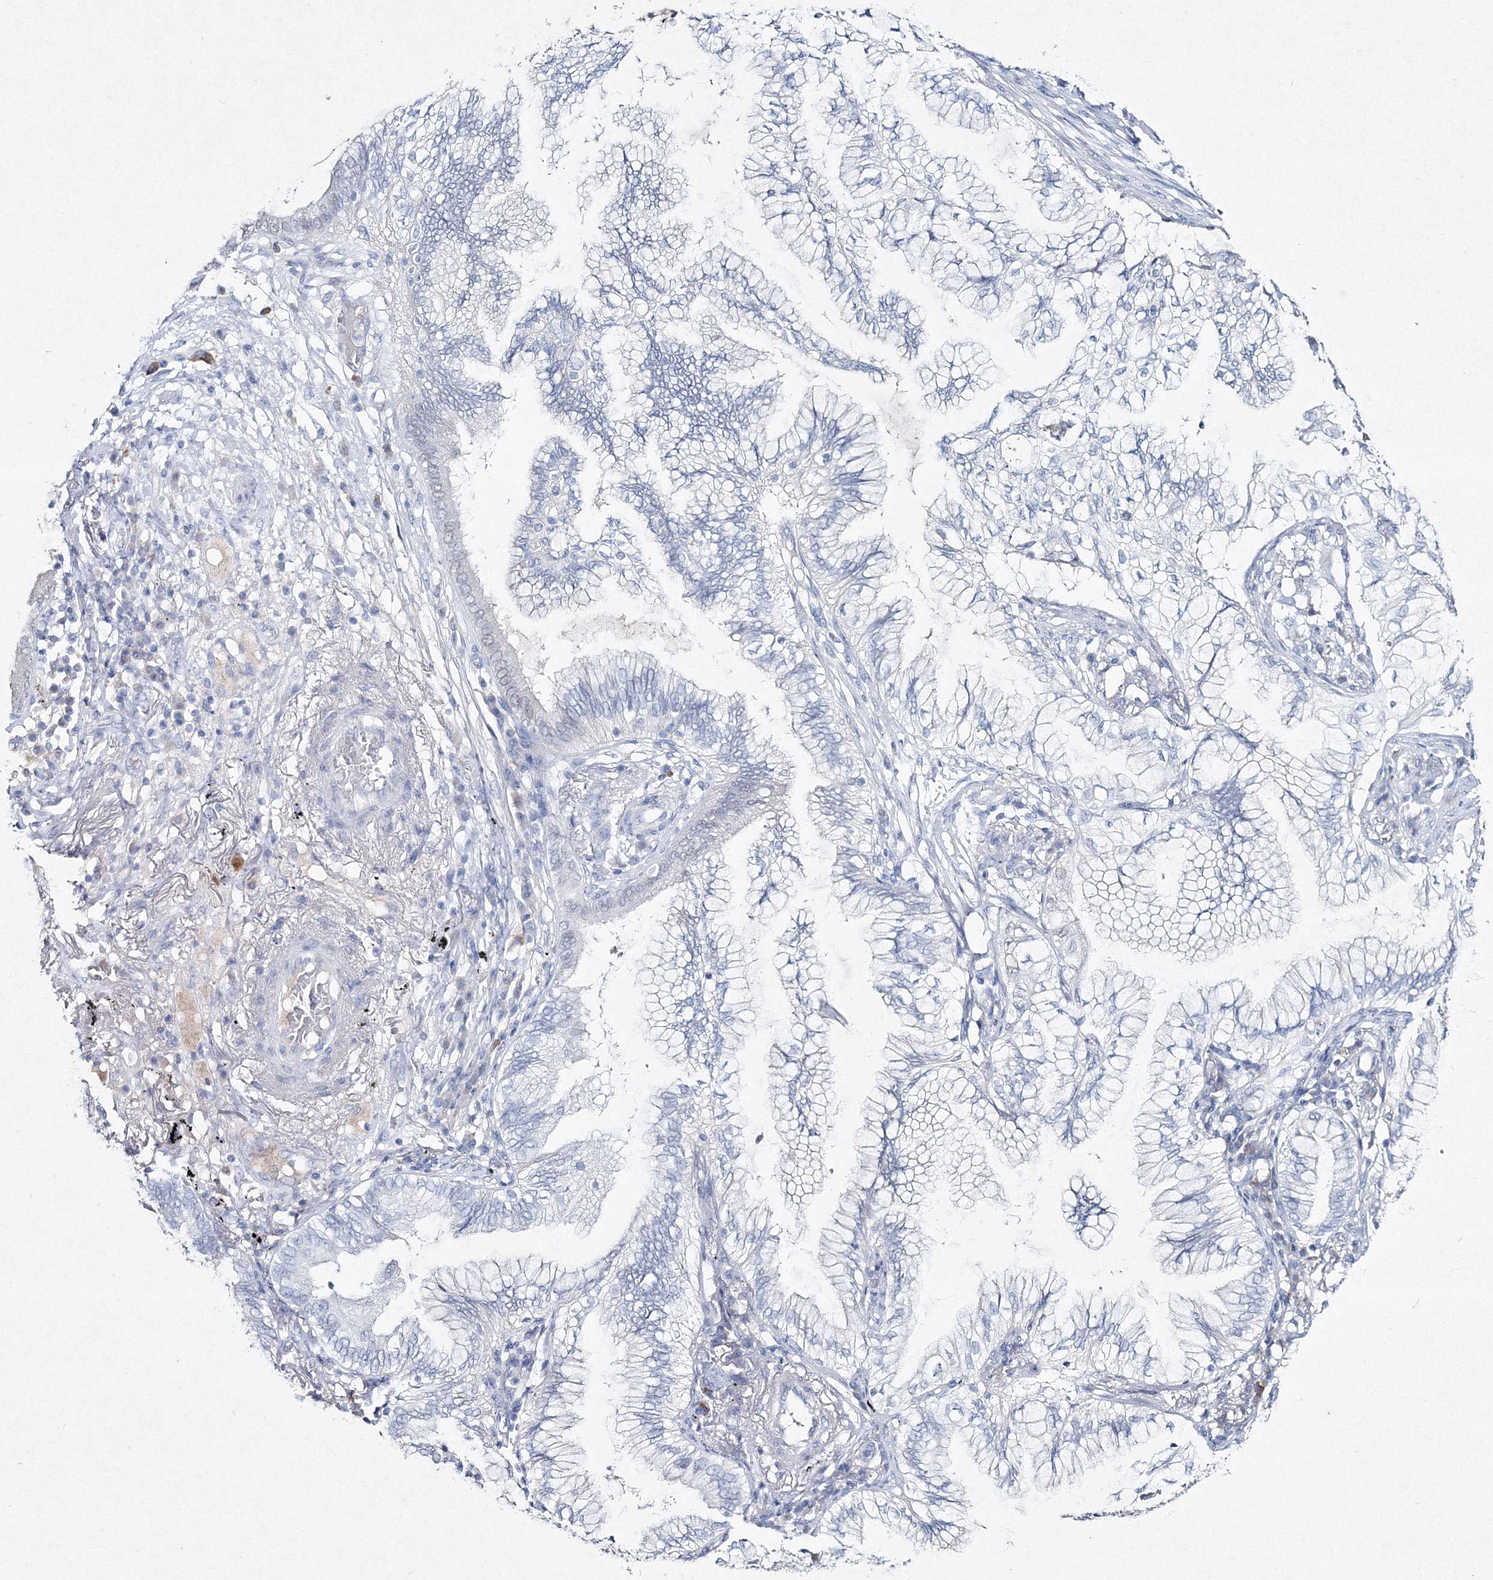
{"staining": {"intensity": "negative", "quantity": "none", "location": "none"}, "tissue": "lung cancer", "cell_type": "Tumor cells", "image_type": "cancer", "snomed": [{"axis": "morphology", "description": "Normal tissue, NOS"}, {"axis": "morphology", "description": "Adenocarcinoma, NOS"}, {"axis": "topography", "description": "Bronchus"}, {"axis": "topography", "description": "Lung"}], "caption": "The immunohistochemistry (IHC) micrograph has no significant expression in tumor cells of lung adenocarcinoma tissue. Brightfield microscopy of immunohistochemistry stained with DAB (3,3'-diaminobenzidine) (brown) and hematoxylin (blue), captured at high magnification.", "gene": "GCKR", "patient": {"sex": "female", "age": 70}}